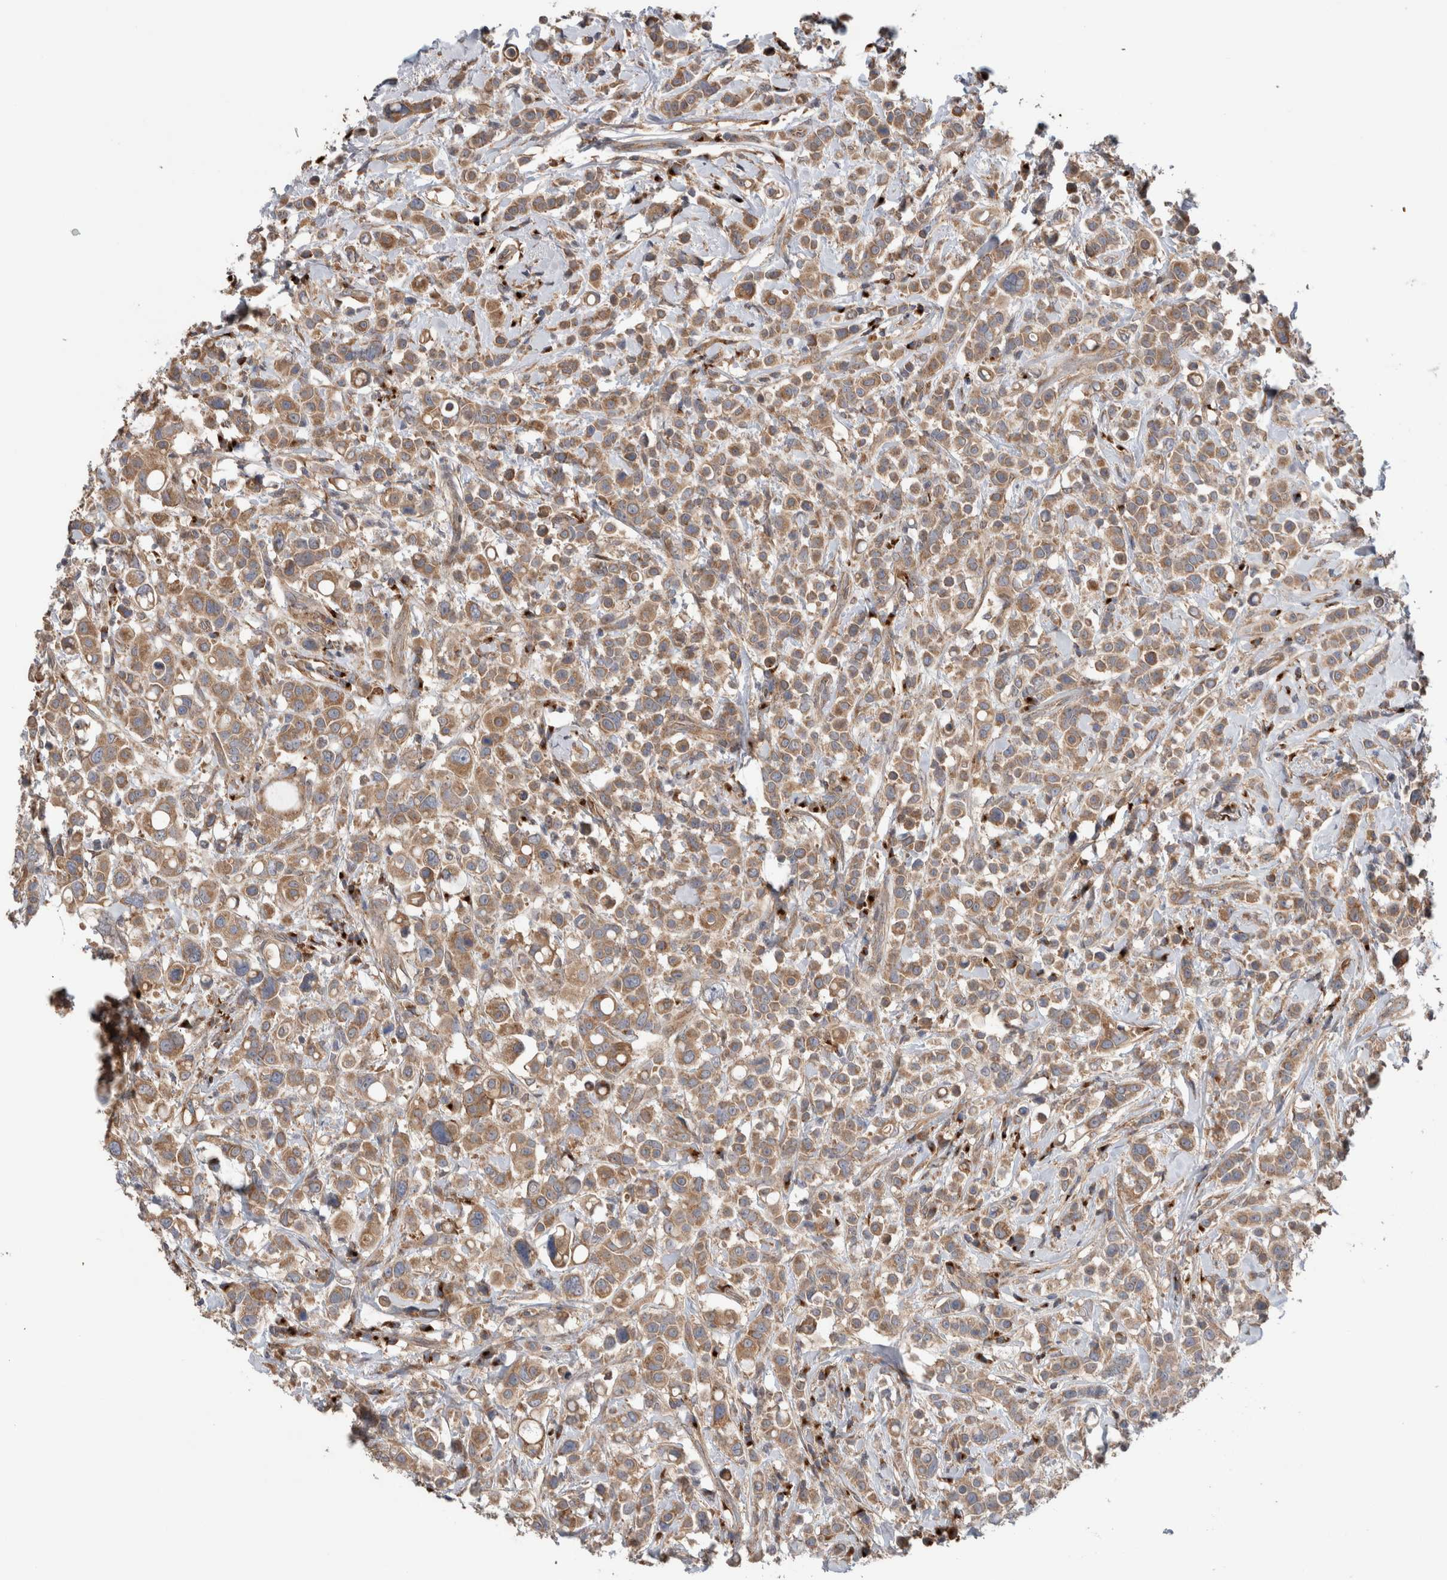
{"staining": {"intensity": "moderate", "quantity": ">75%", "location": "cytoplasmic/membranous"}, "tissue": "breast cancer", "cell_type": "Tumor cells", "image_type": "cancer", "snomed": [{"axis": "morphology", "description": "Duct carcinoma"}, {"axis": "topography", "description": "Breast"}], "caption": "Protein staining of breast cancer tissue demonstrates moderate cytoplasmic/membranous expression in approximately >75% of tumor cells.", "gene": "TRIM5", "patient": {"sex": "female", "age": 27}}